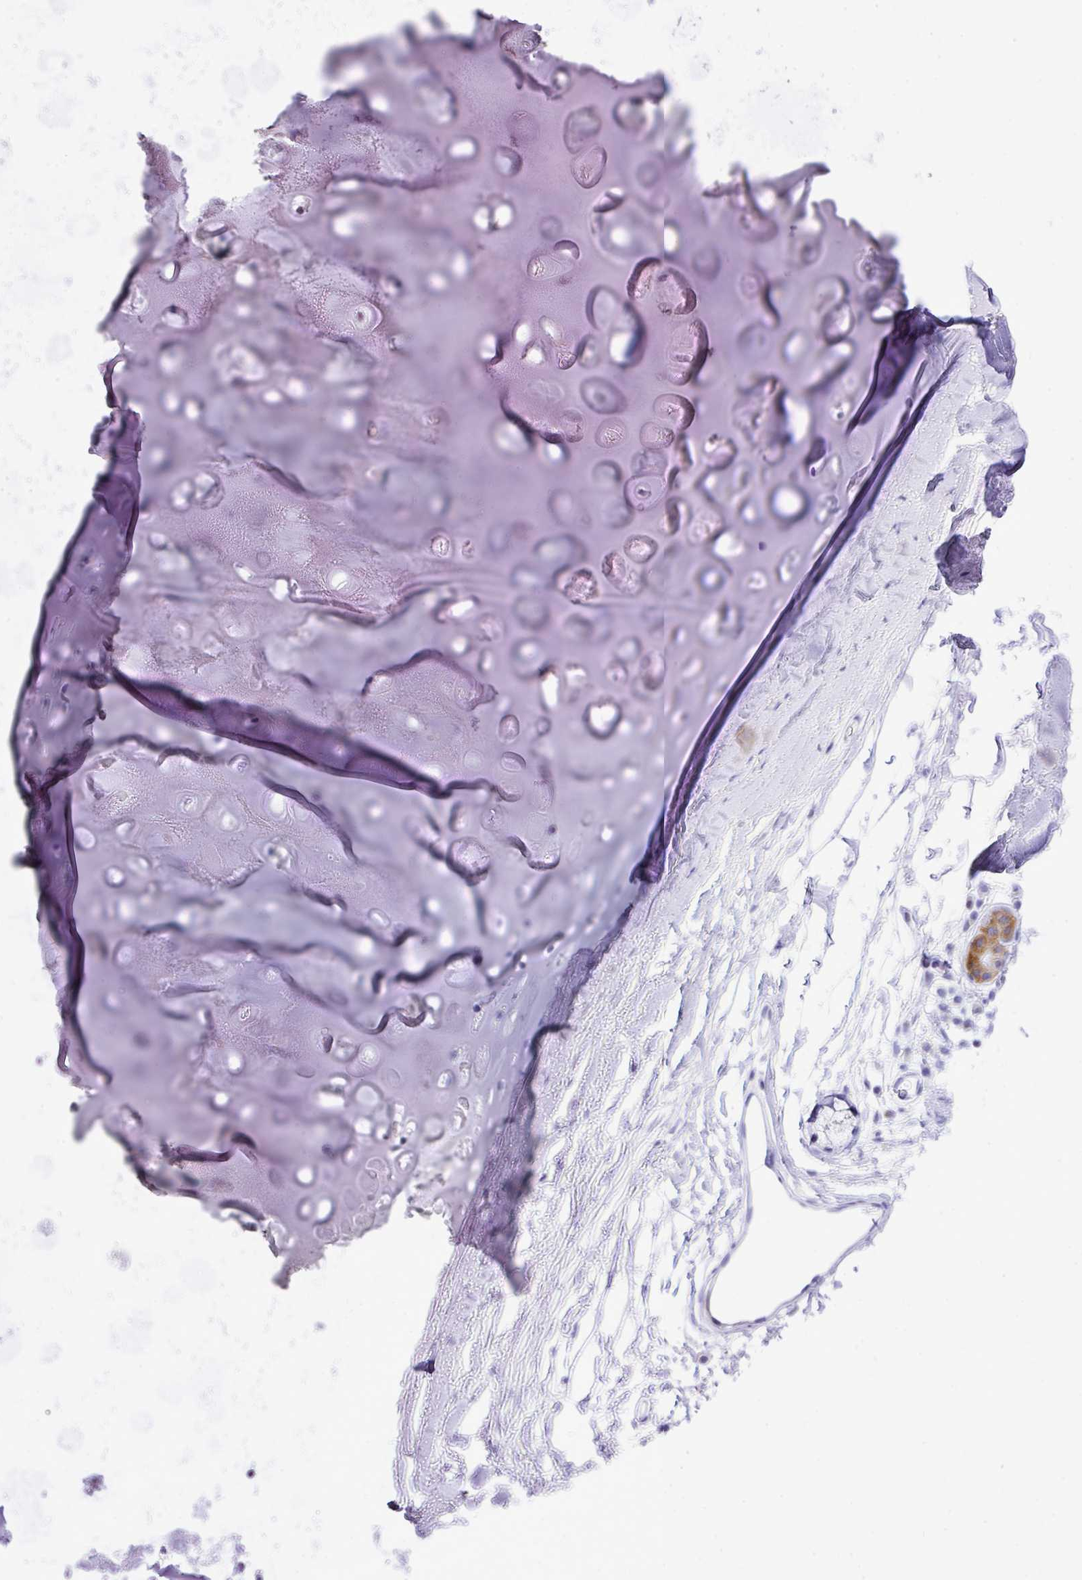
{"staining": {"intensity": "negative", "quantity": "none", "location": "none"}, "tissue": "adipose tissue", "cell_type": "Adipocytes", "image_type": "normal", "snomed": [{"axis": "morphology", "description": "Normal tissue, NOS"}, {"axis": "topography", "description": "Cartilage tissue"}, {"axis": "topography", "description": "Bronchus"}], "caption": "Adipocytes are negative for brown protein staining in benign adipose tissue. The staining is performed using DAB brown chromogen with nuclei counter-stained in using hematoxylin.", "gene": "RCAN2", "patient": {"sex": "female", "age": 72}}